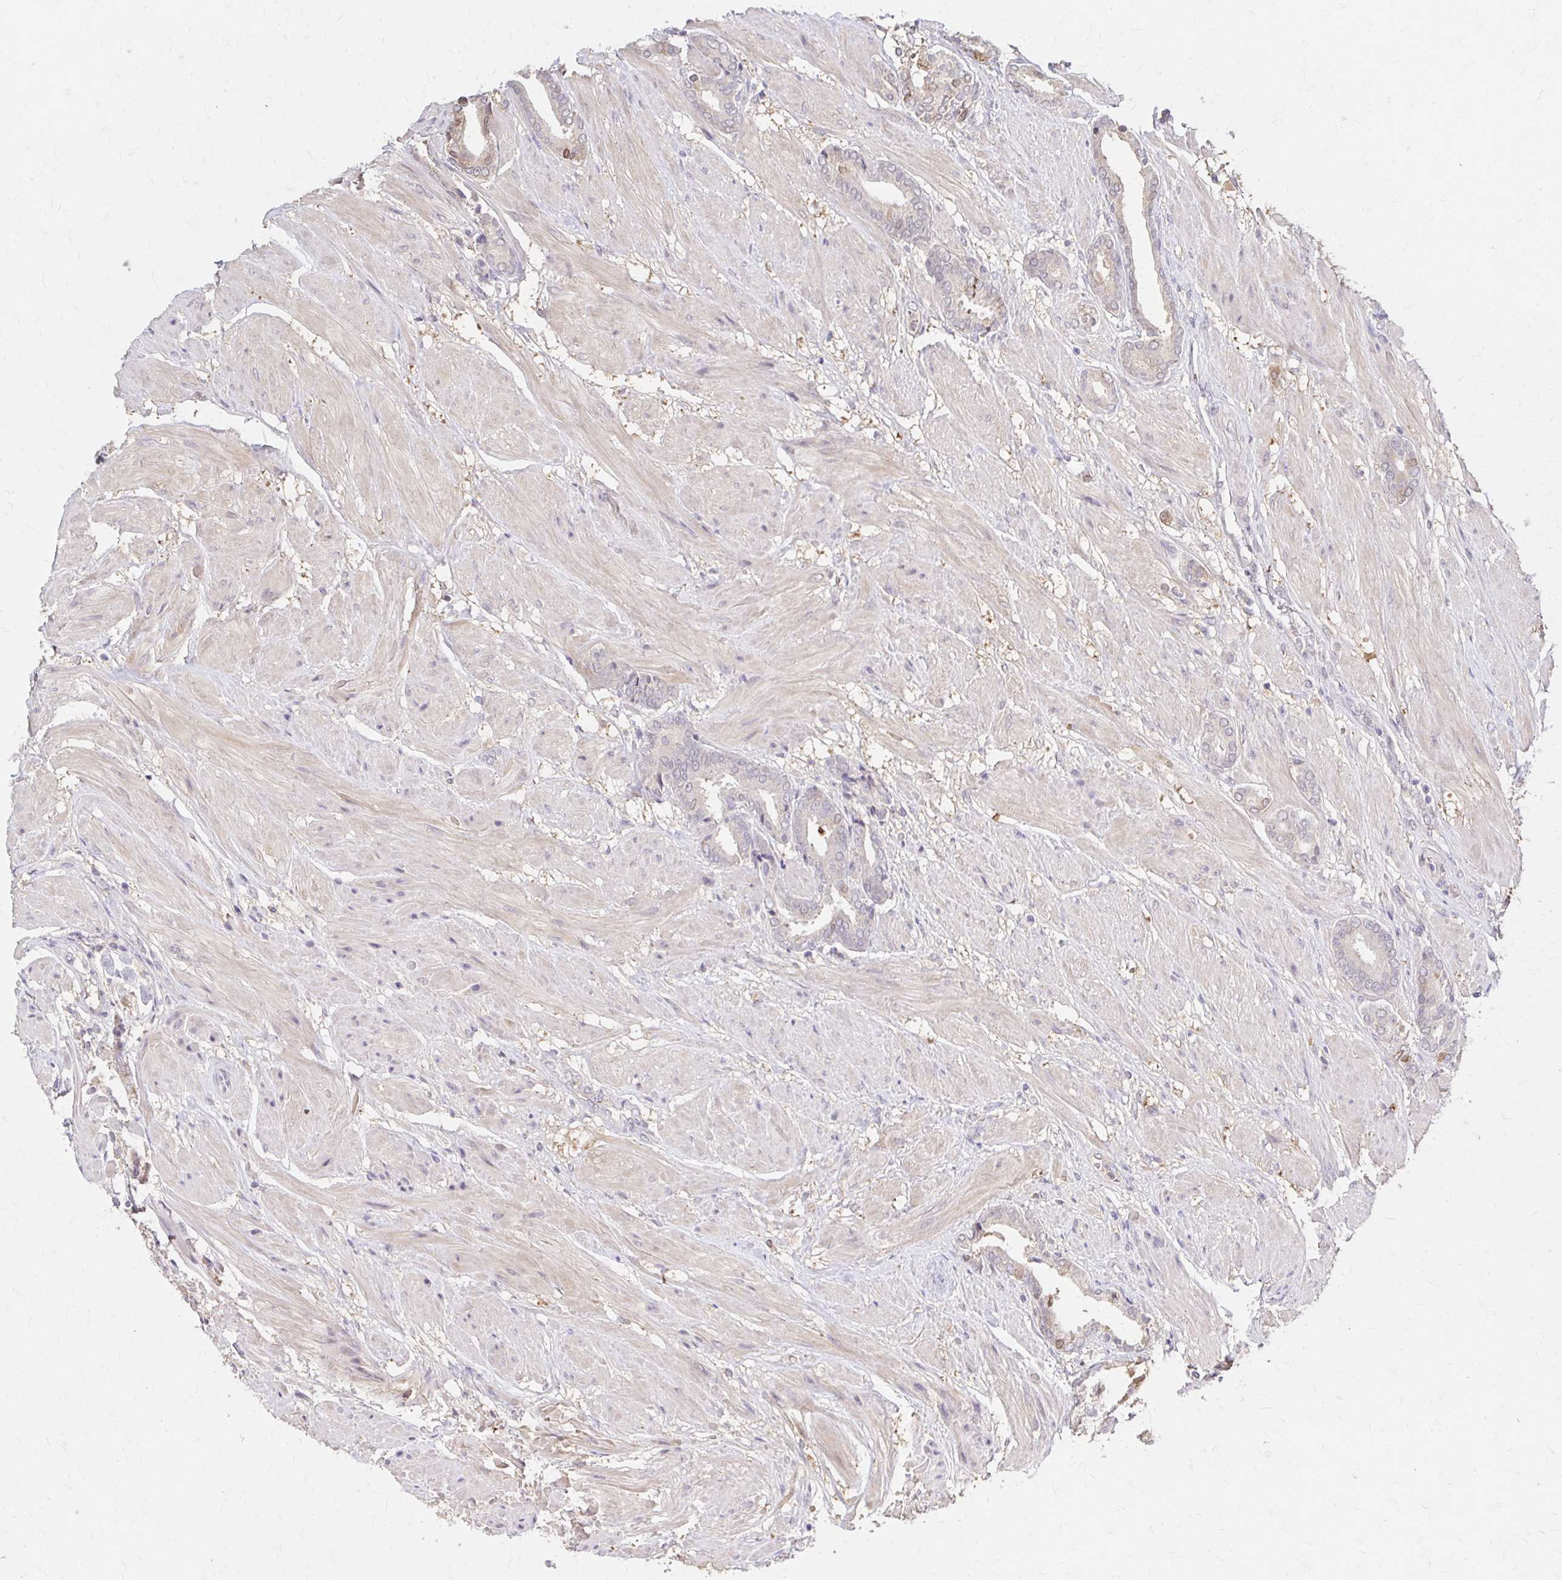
{"staining": {"intensity": "weak", "quantity": "25%-75%", "location": "cytoplasmic/membranous"}, "tissue": "prostate cancer", "cell_type": "Tumor cells", "image_type": "cancer", "snomed": [{"axis": "morphology", "description": "Adenocarcinoma, High grade"}, {"axis": "topography", "description": "Prostate"}], "caption": "About 25%-75% of tumor cells in adenocarcinoma (high-grade) (prostate) exhibit weak cytoplasmic/membranous protein positivity as visualized by brown immunohistochemical staining.", "gene": "HMGCS2", "patient": {"sex": "male", "age": 56}}